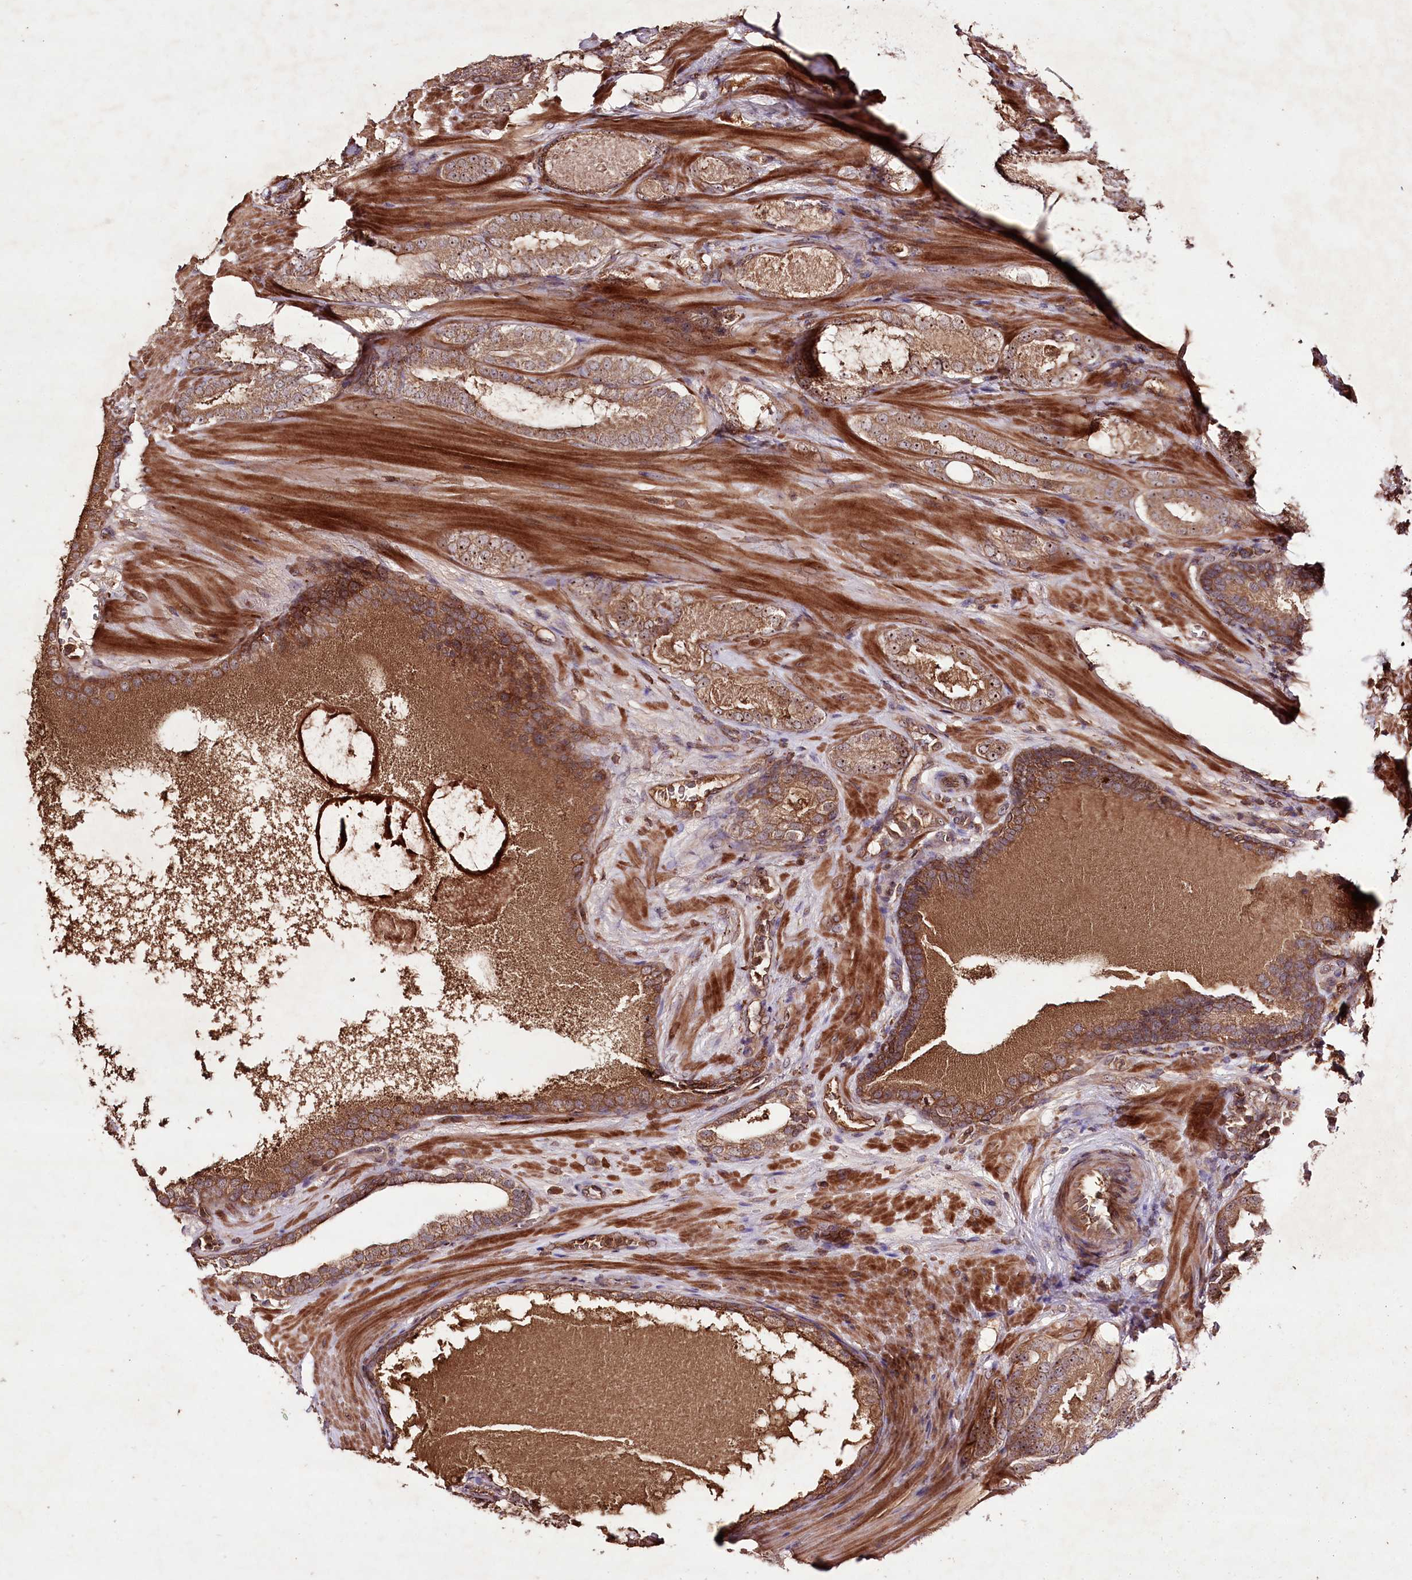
{"staining": {"intensity": "moderate", "quantity": ">75%", "location": "cytoplasmic/membranous,nuclear"}, "tissue": "prostate cancer", "cell_type": "Tumor cells", "image_type": "cancer", "snomed": [{"axis": "morphology", "description": "Adenocarcinoma, High grade"}, {"axis": "topography", "description": "Prostate"}], "caption": "Immunohistochemistry histopathology image of human prostate cancer stained for a protein (brown), which shows medium levels of moderate cytoplasmic/membranous and nuclear staining in about >75% of tumor cells.", "gene": "FAM53B", "patient": {"sex": "male", "age": 60}}